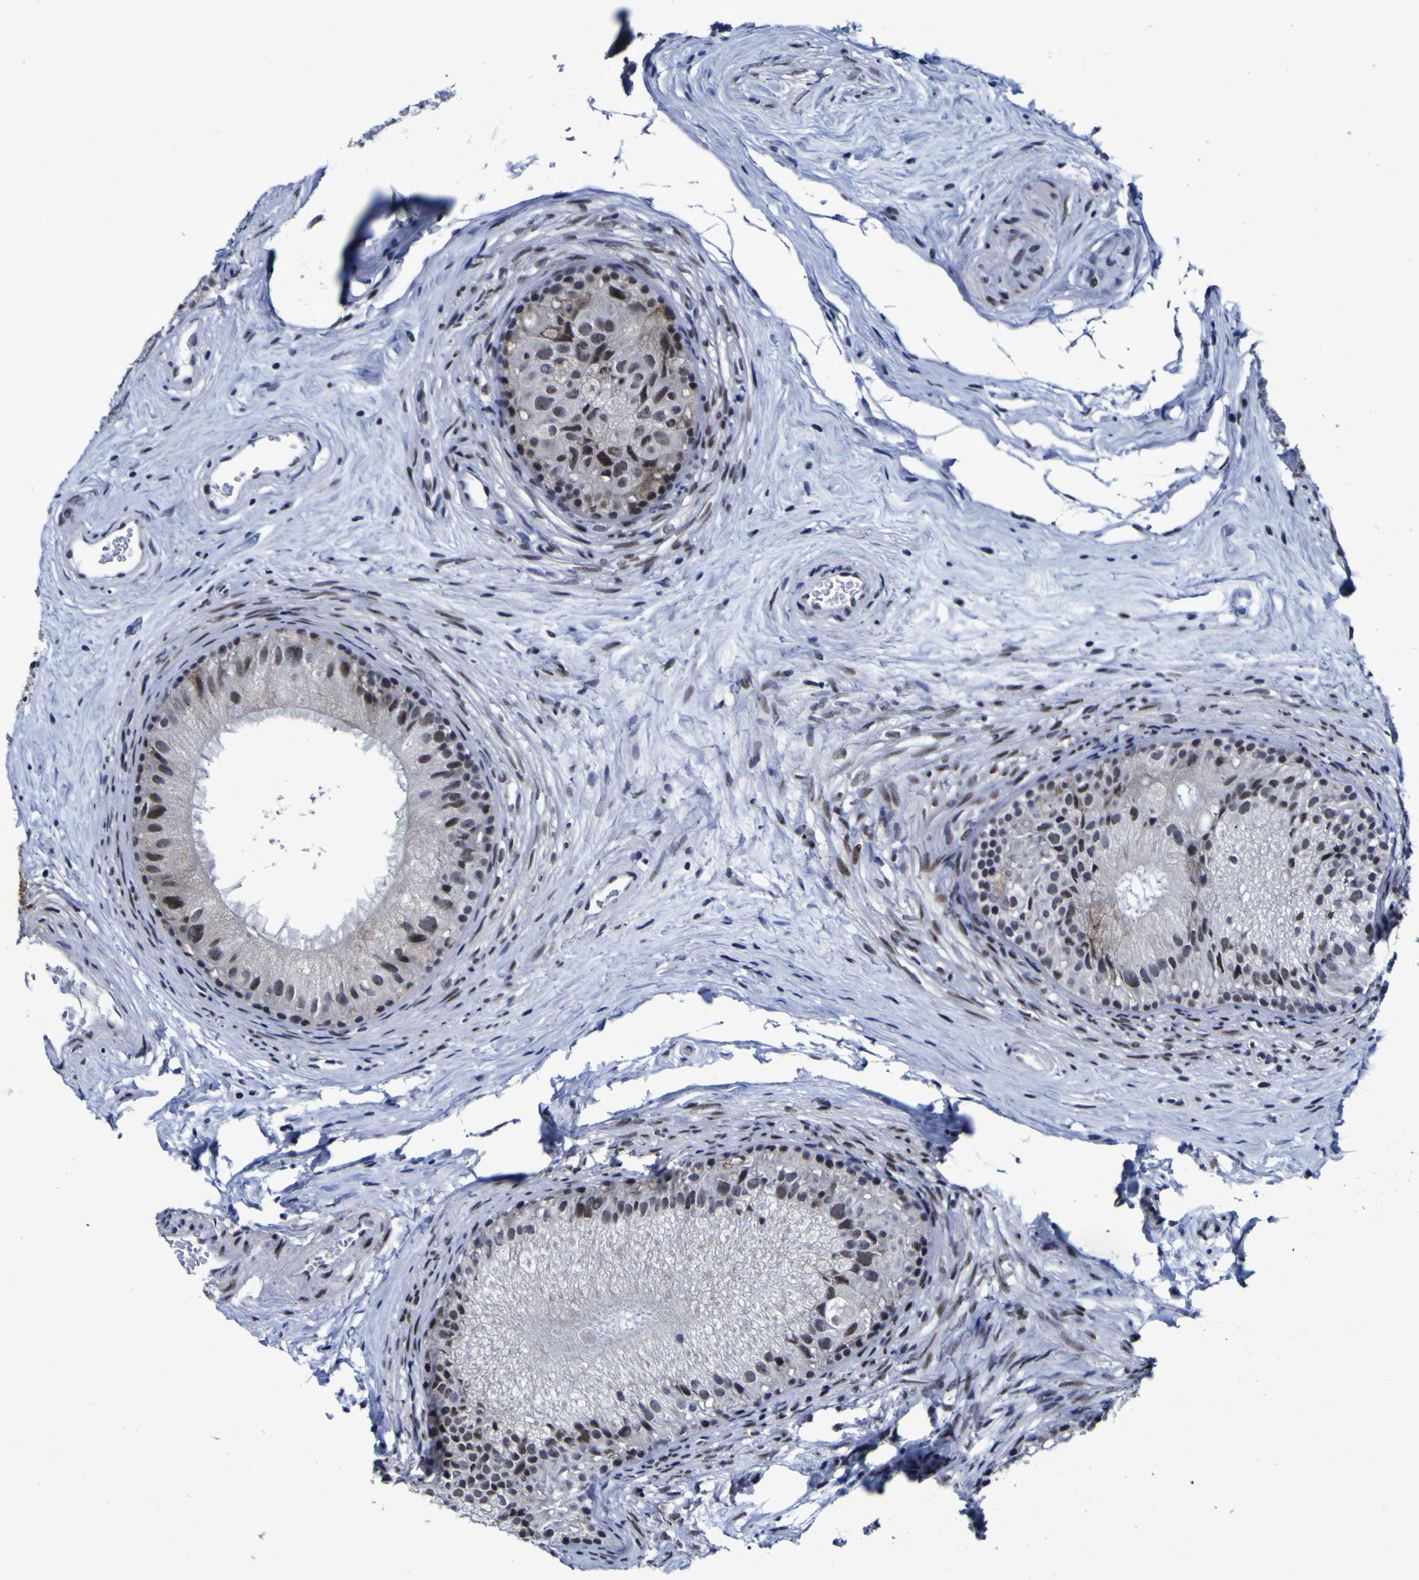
{"staining": {"intensity": "moderate", "quantity": ">75%", "location": "nuclear"}, "tissue": "epididymis", "cell_type": "Glandular cells", "image_type": "normal", "snomed": [{"axis": "morphology", "description": "Normal tissue, NOS"}, {"axis": "topography", "description": "Epididymis"}], "caption": "A histopathology image of human epididymis stained for a protein exhibits moderate nuclear brown staining in glandular cells. (DAB = brown stain, brightfield microscopy at high magnification).", "gene": "MBD3", "patient": {"sex": "male", "age": 56}}